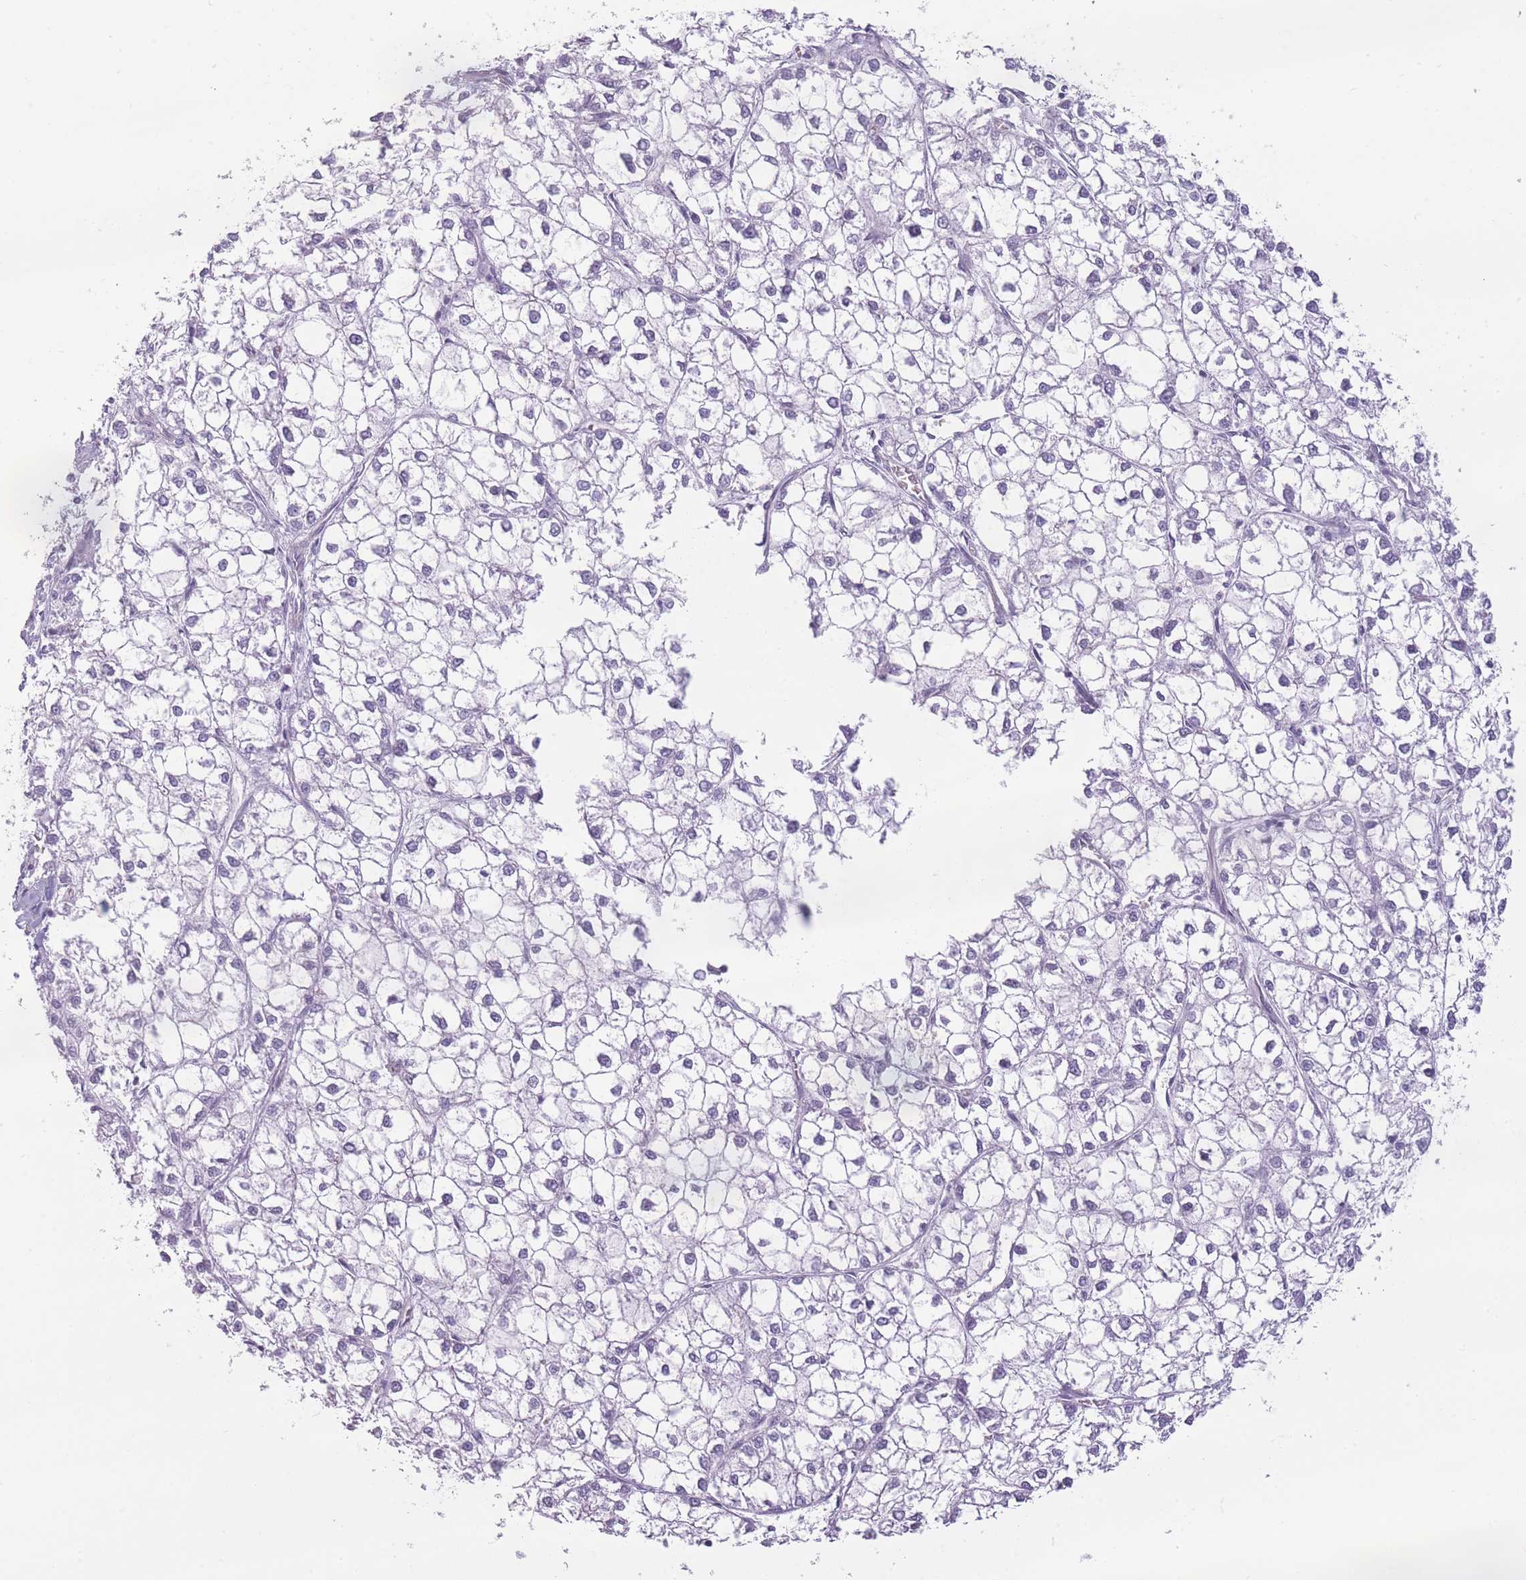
{"staining": {"intensity": "negative", "quantity": "none", "location": "none"}, "tissue": "liver cancer", "cell_type": "Tumor cells", "image_type": "cancer", "snomed": [{"axis": "morphology", "description": "Carcinoma, Hepatocellular, NOS"}, {"axis": "topography", "description": "Liver"}], "caption": "This is a micrograph of IHC staining of liver cancer (hepatocellular carcinoma), which shows no staining in tumor cells.", "gene": "GGT1", "patient": {"sex": "female", "age": 43}}